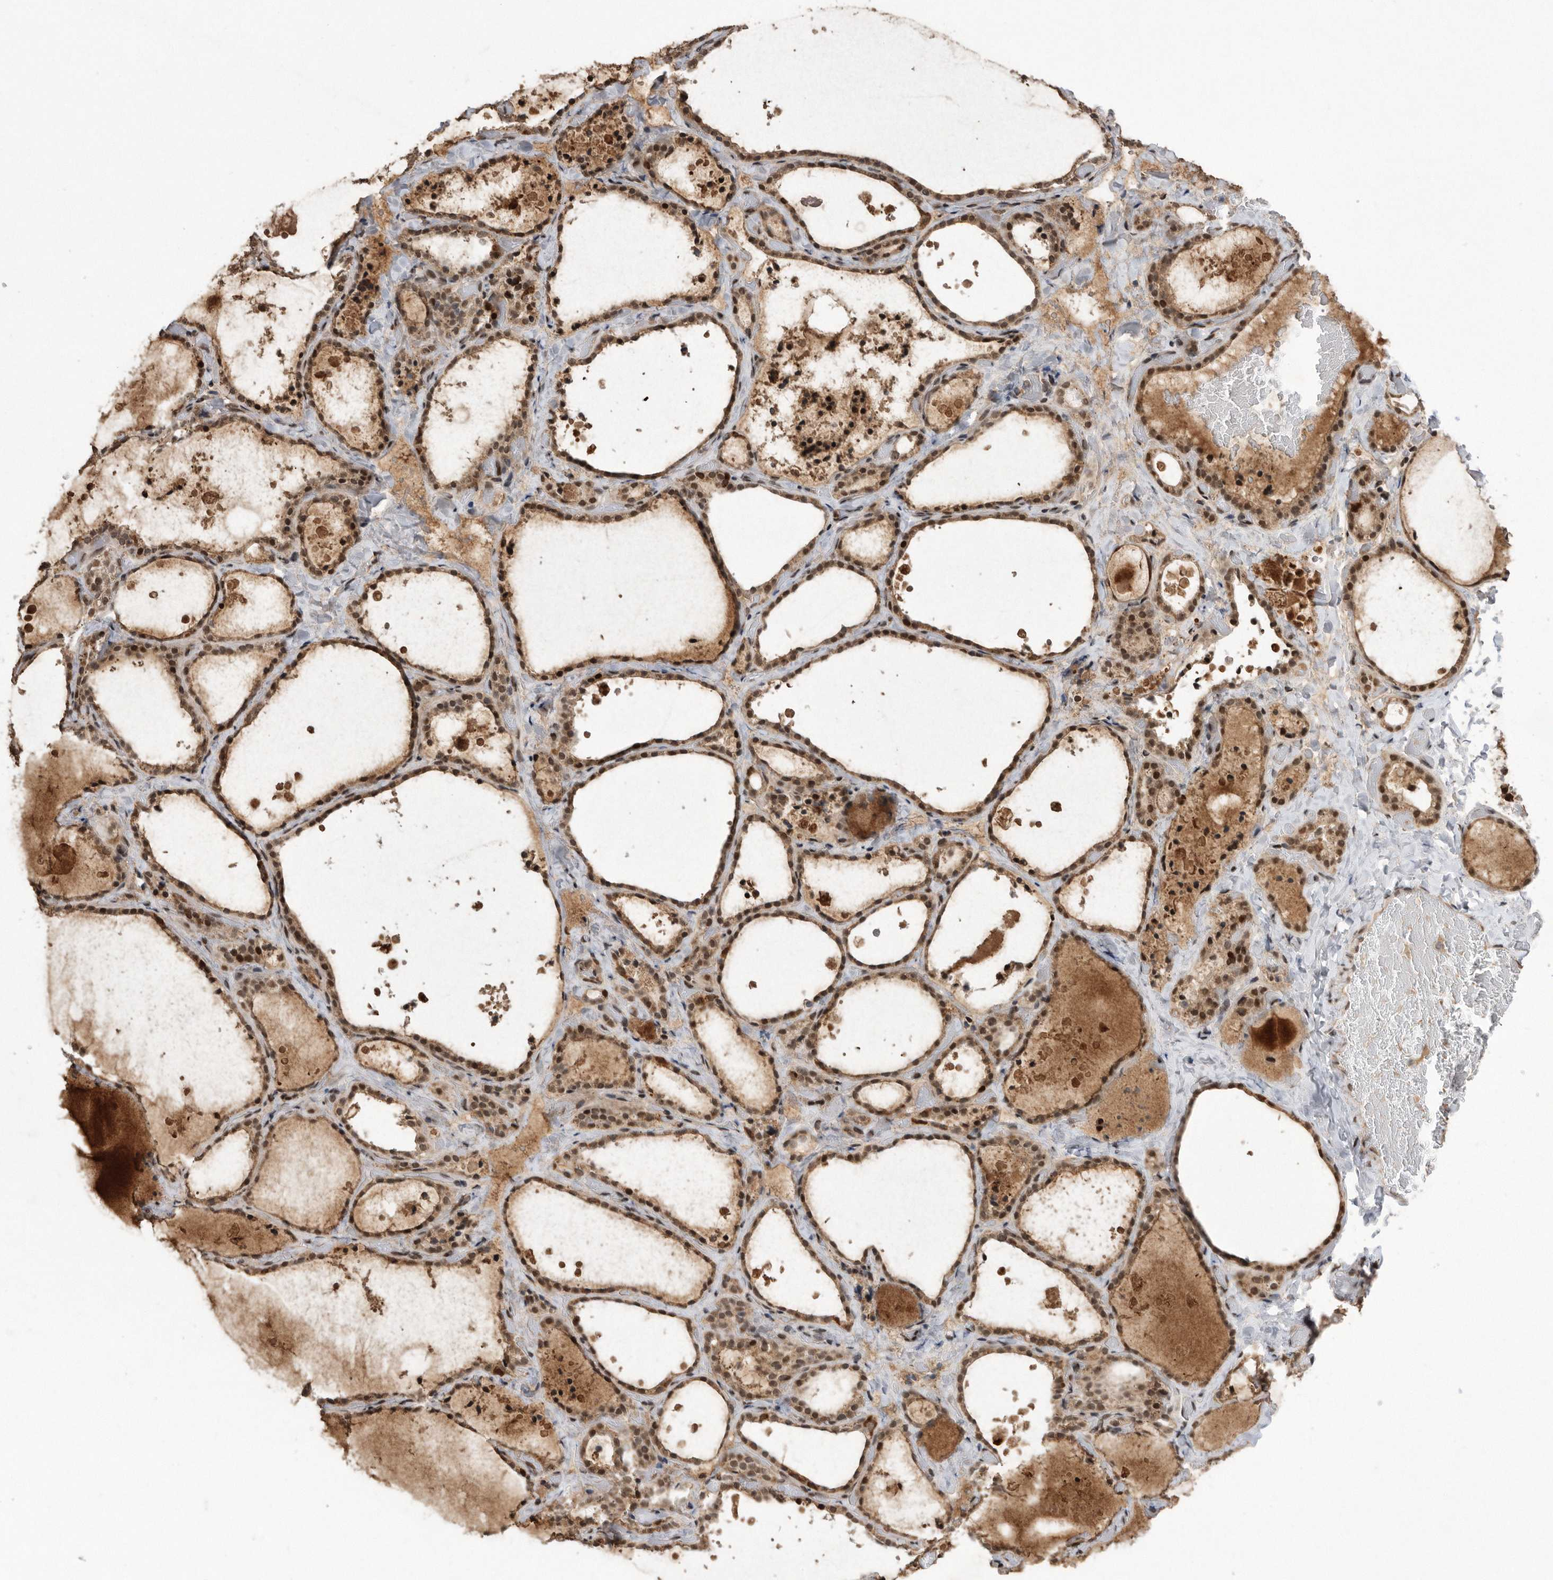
{"staining": {"intensity": "strong", "quantity": ">75%", "location": "cytoplasmic/membranous,nuclear"}, "tissue": "thyroid gland", "cell_type": "Glandular cells", "image_type": "normal", "snomed": [{"axis": "morphology", "description": "Normal tissue, NOS"}, {"axis": "topography", "description": "Thyroid gland"}], "caption": "Thyroid gland stained for a protein demonstrates strong cytoplasmic/membranous,nuclear positivity in glandular cells. (DAB (3,3'-diaminobenzidine) IHC, brown staining for protein, blue staining for nuclei).", "gene": "TDRD3", "patient": {"sex": "female", "age": 44}}